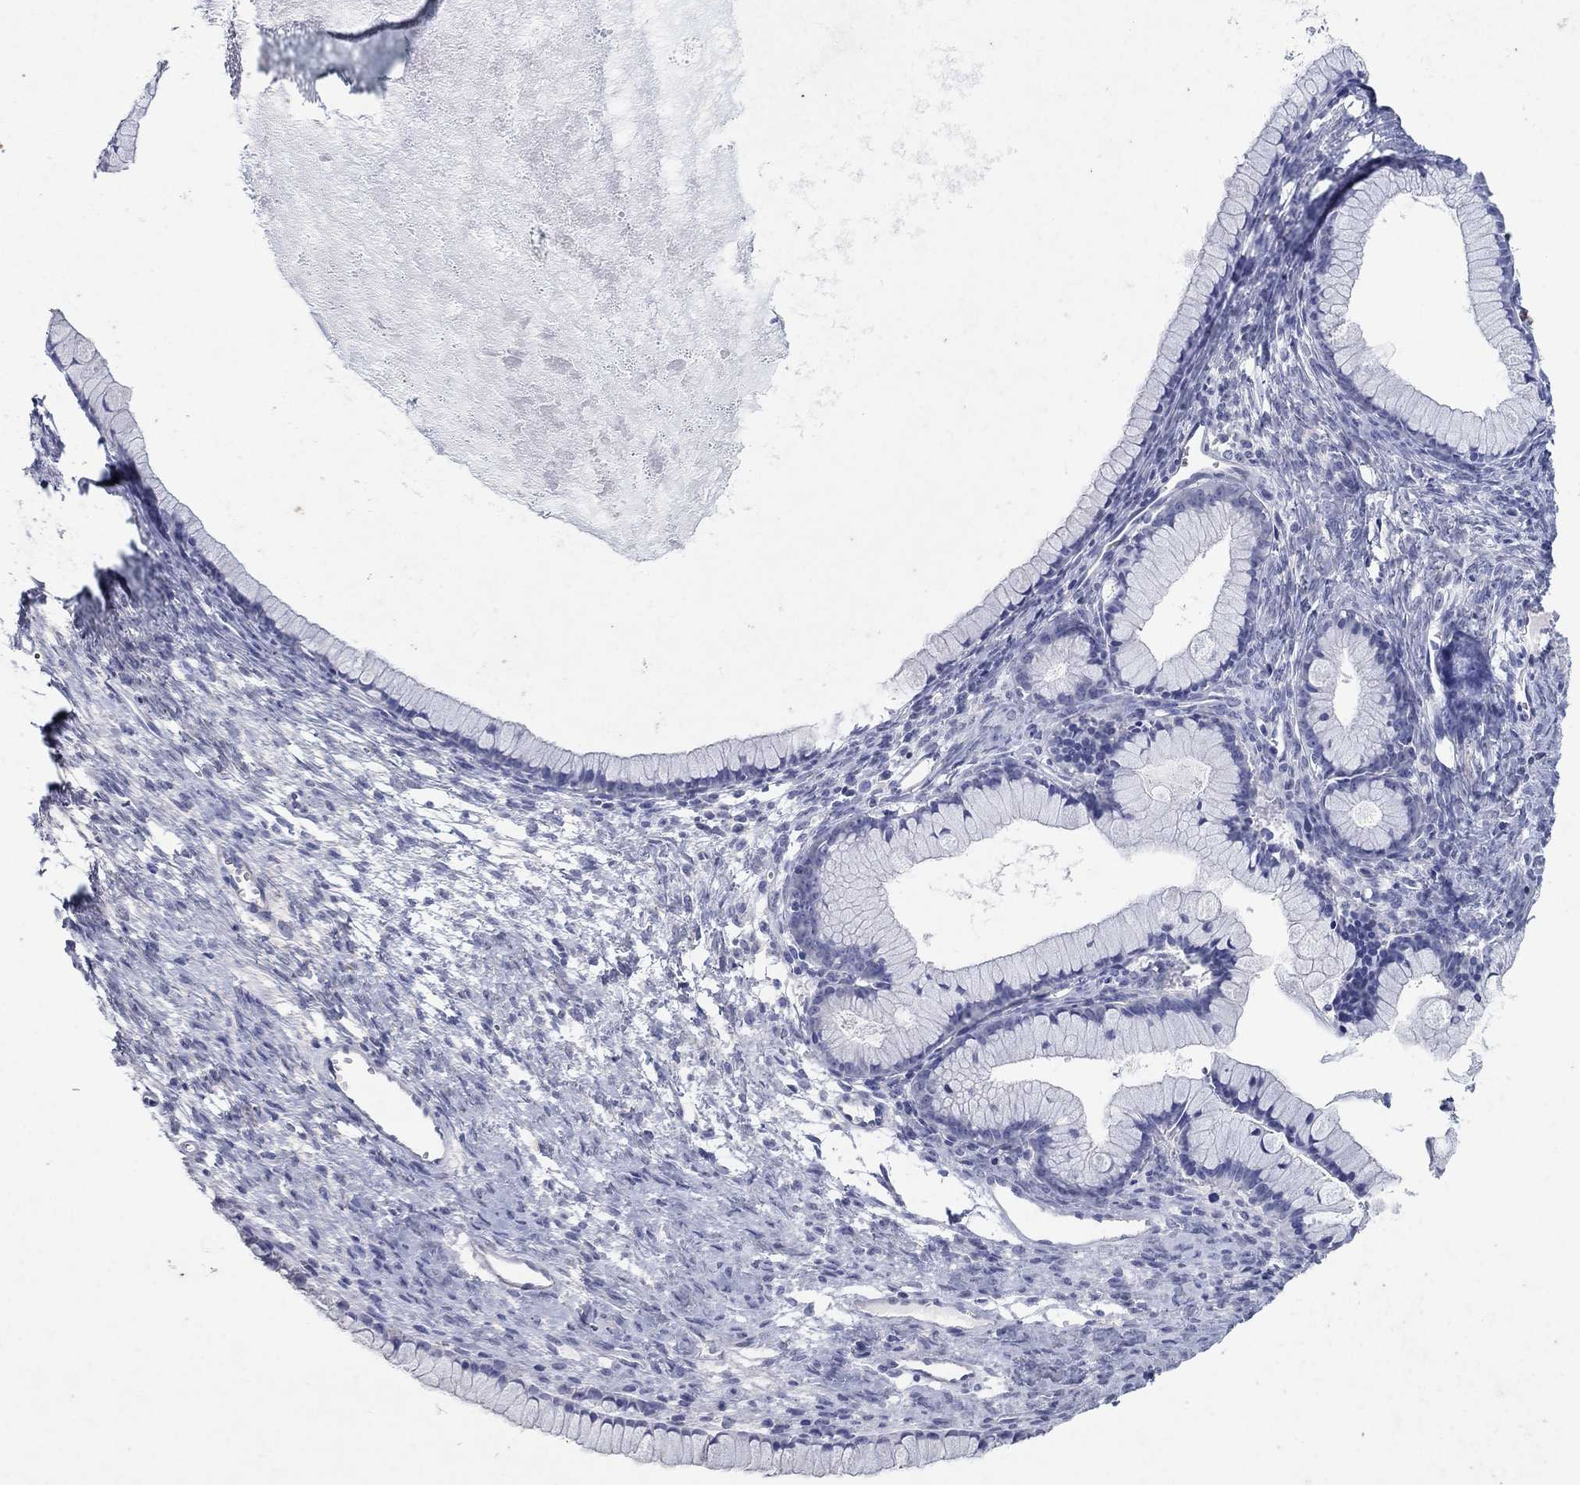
{"staining": {"intensity": "negative", "quantity": "none", "location": "none"}, "tissue": "ovarian cancer", "cell_type": "Tumor cells", "image_type": "cancer", "snomed": [{"axis": "morphology", "description": "Cystadenocarcinoma, mucinous, NOS"}, {"axis": "topography", "description": "Ovary"}], "caption": "There is no significant staining in tumor cells of ovarian cancer (mucinous cystadenocarcinoma).", "gene": "KRT40", "patient": {"sex": "female", "age": 41}}